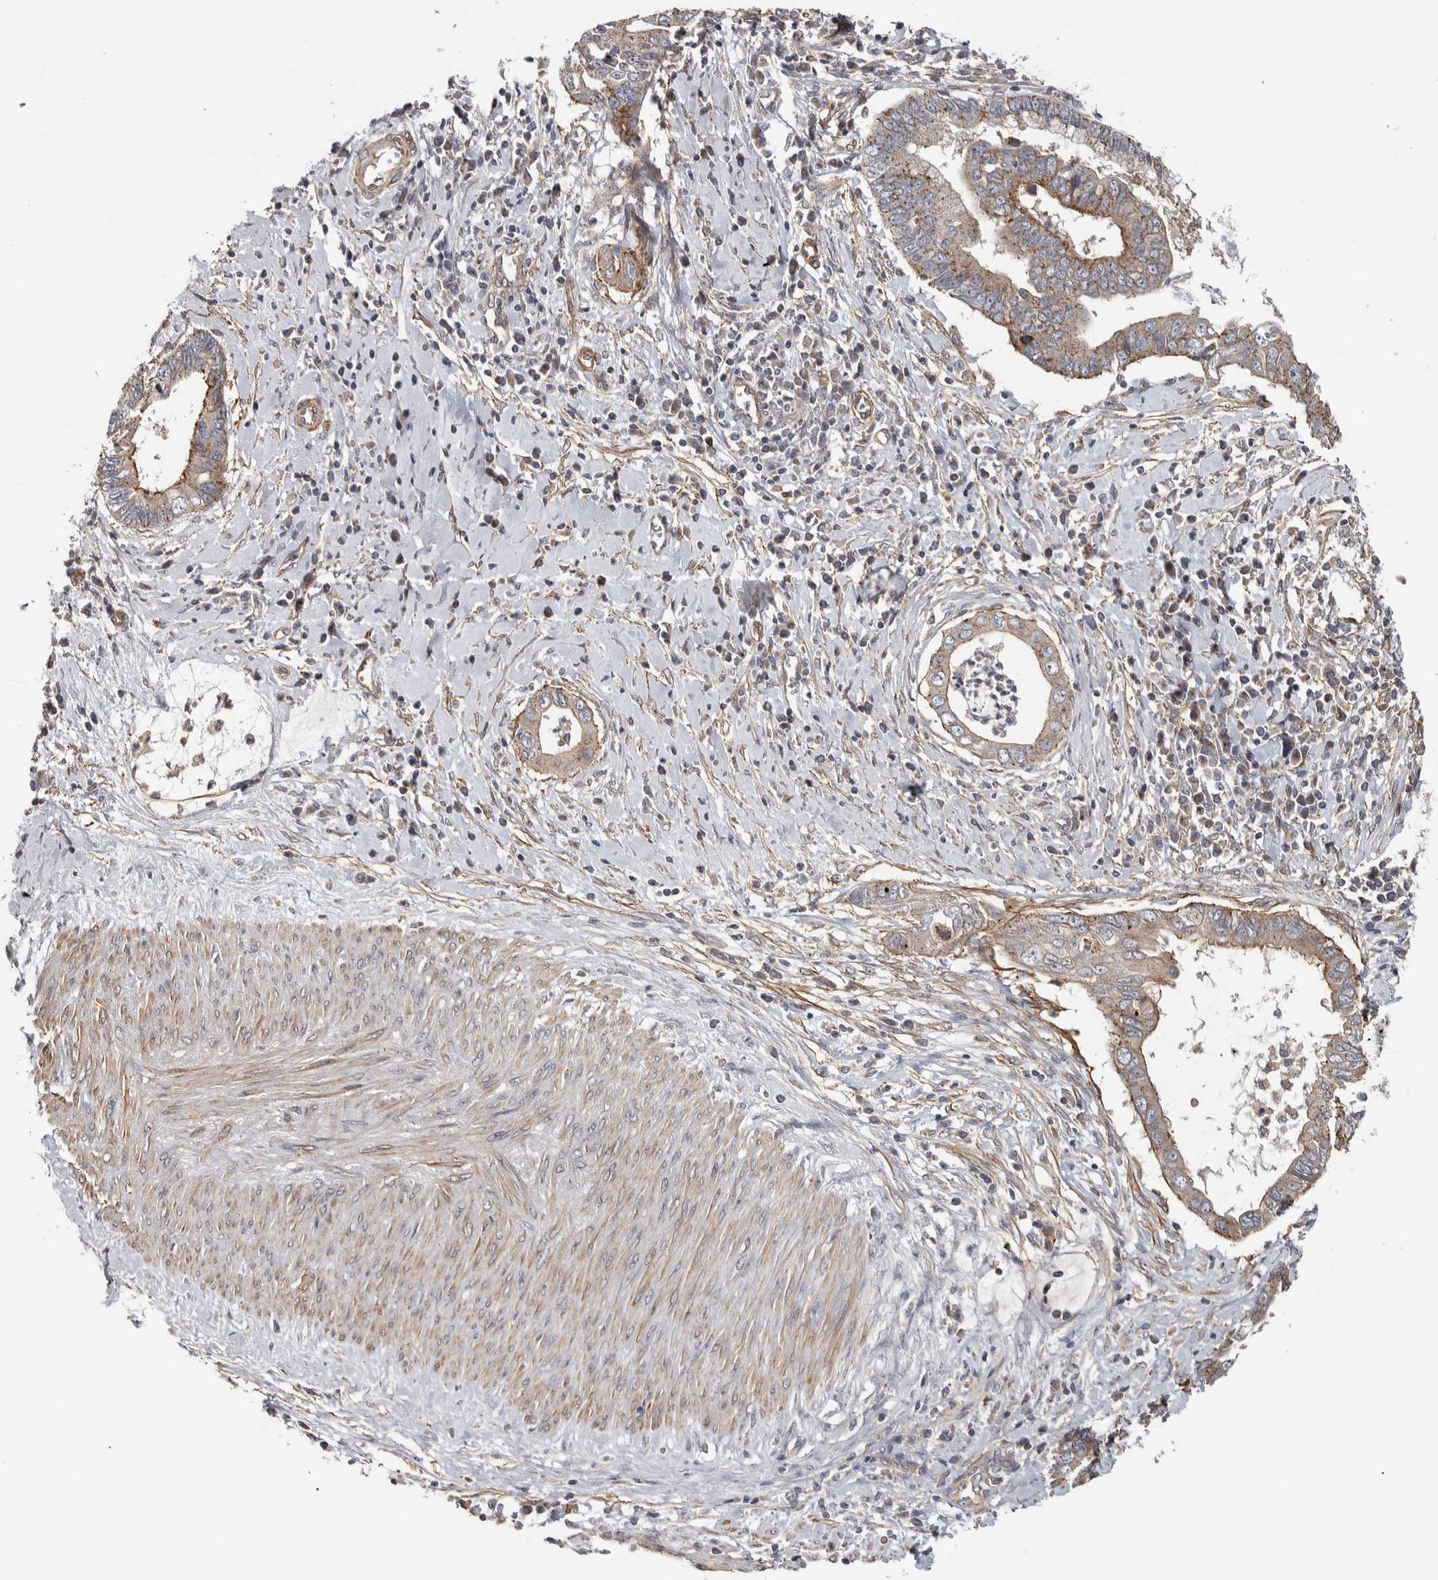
{"staining": {"intensity": "moderate", "quantity": ">75%", "location": "cytoplasmic/membranous"}, "tissue": "cervical cancer", "cell_type": "Tumor cells", "image_type": "cancer", "snomed": [{"axis": "morphology", "description": "Adenocarcinoma, NOS"}, {"axis": "topography", "description": "Cervix"}], "caption": "A high-resolution image shows immunohistochemistry staining of cervical cancer (adenocarcinoma), which demonstrates moderate cytoplasmic/membranous expression in about >75% of tumor cells.", "gene": "CHMP4C", "patient": {"sex": "female", "age": 44}}